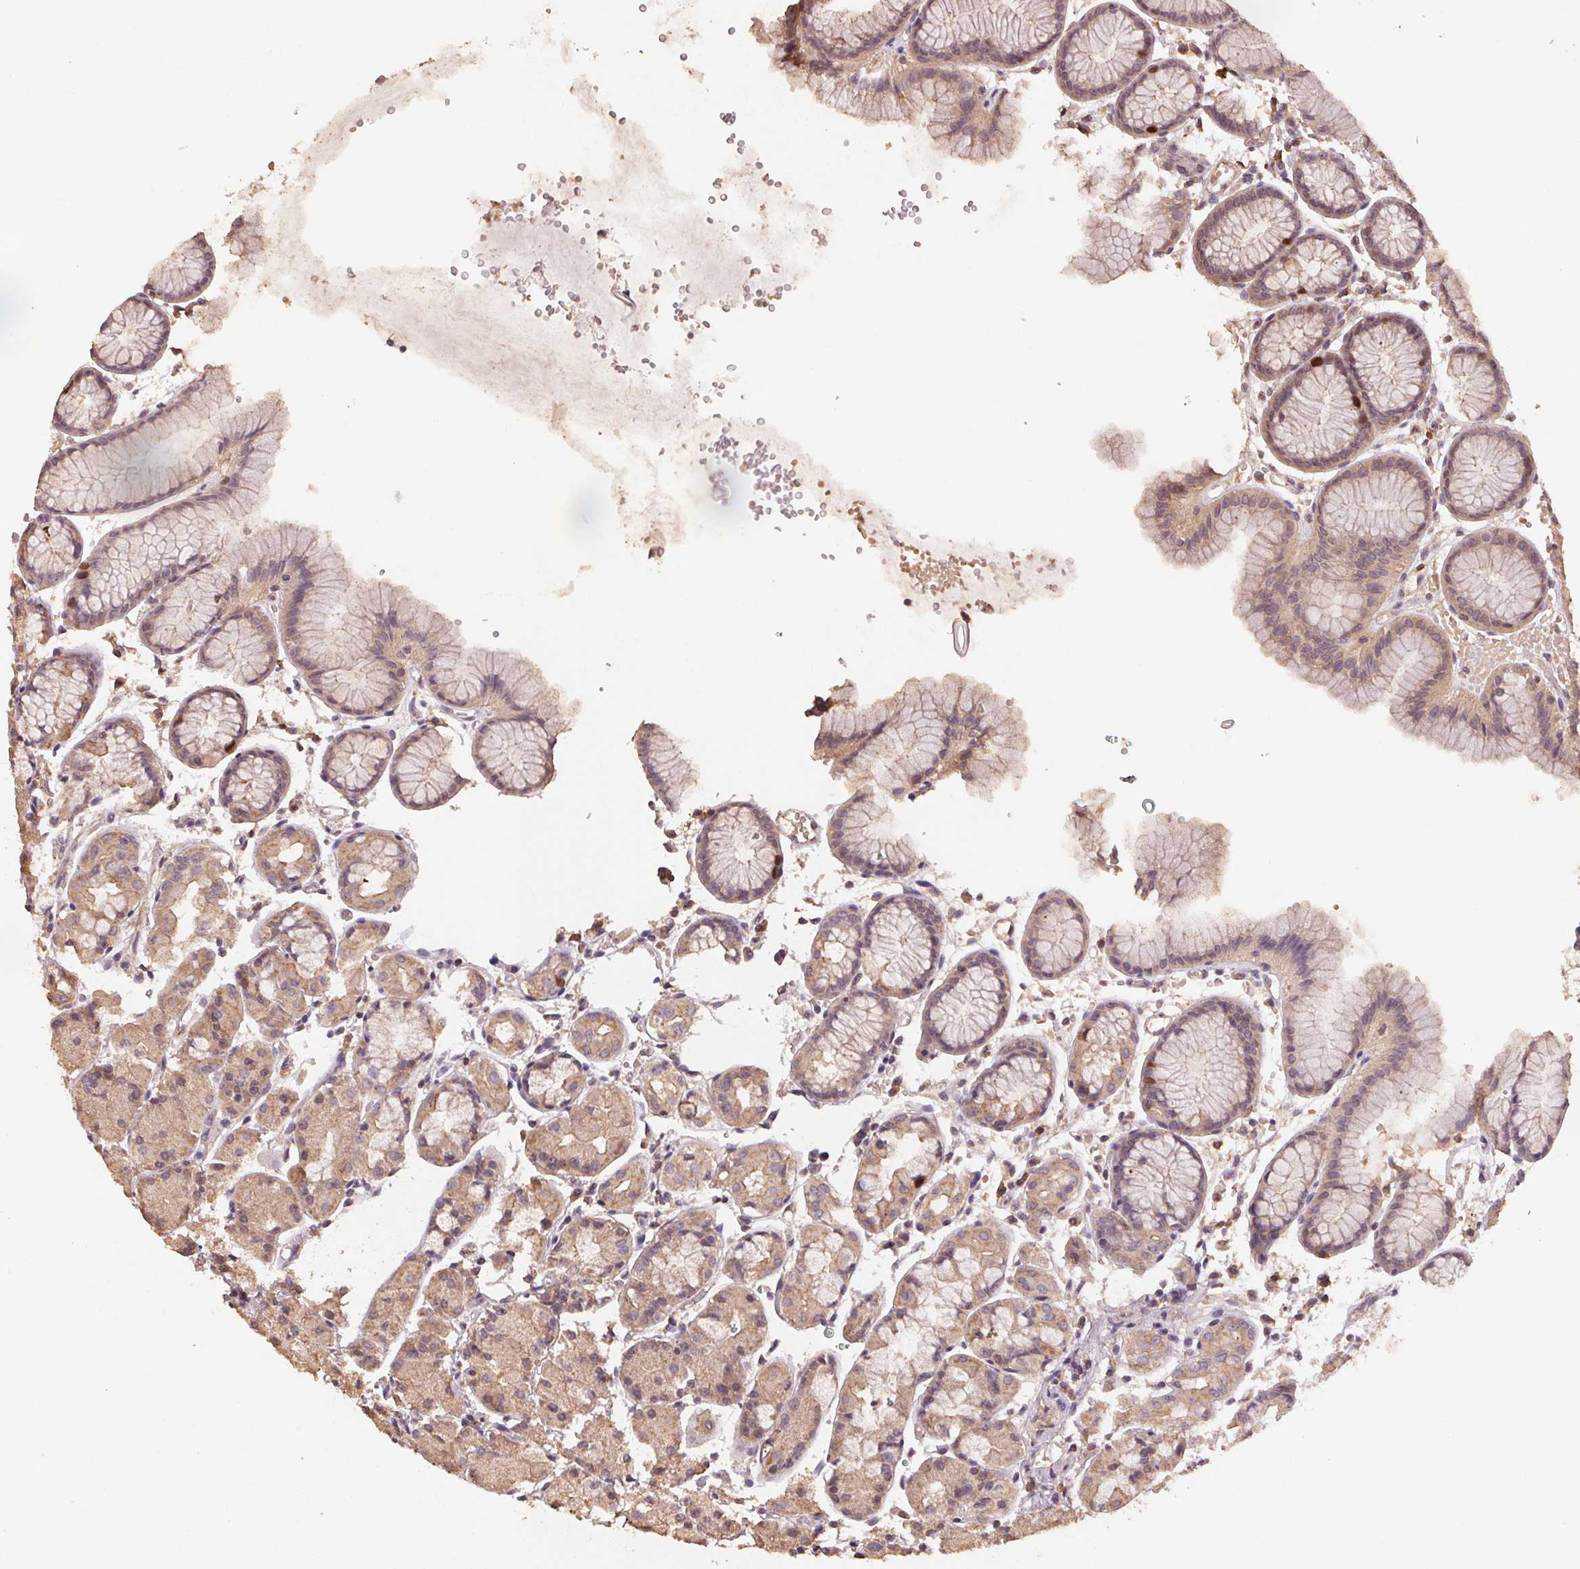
{"staining": {"intensity": "weak", "quantity": ">75%", "location": "cytoplasmic/membranous"}, "tissue": "stomach", "cell_type": "Glandular cells", "image_type": "normal", "snomed": [{"axis": "morphology", "description": "Normal tissue, NOS"}, {"axis": "topography", "description": "Stomach, upper"}], "caption": "Immunohistochemistry photomicrograph of benign stomach: stomach stained using immunohistochemistry exhibits low levels of weak protein expression localized specifically in the cytoplasmic/membranous of glandular cells, appearing as a cytoplasmic/membranous brown color.", "gene": "CENPF", "patient": {"sex": "male", "age": 47}}